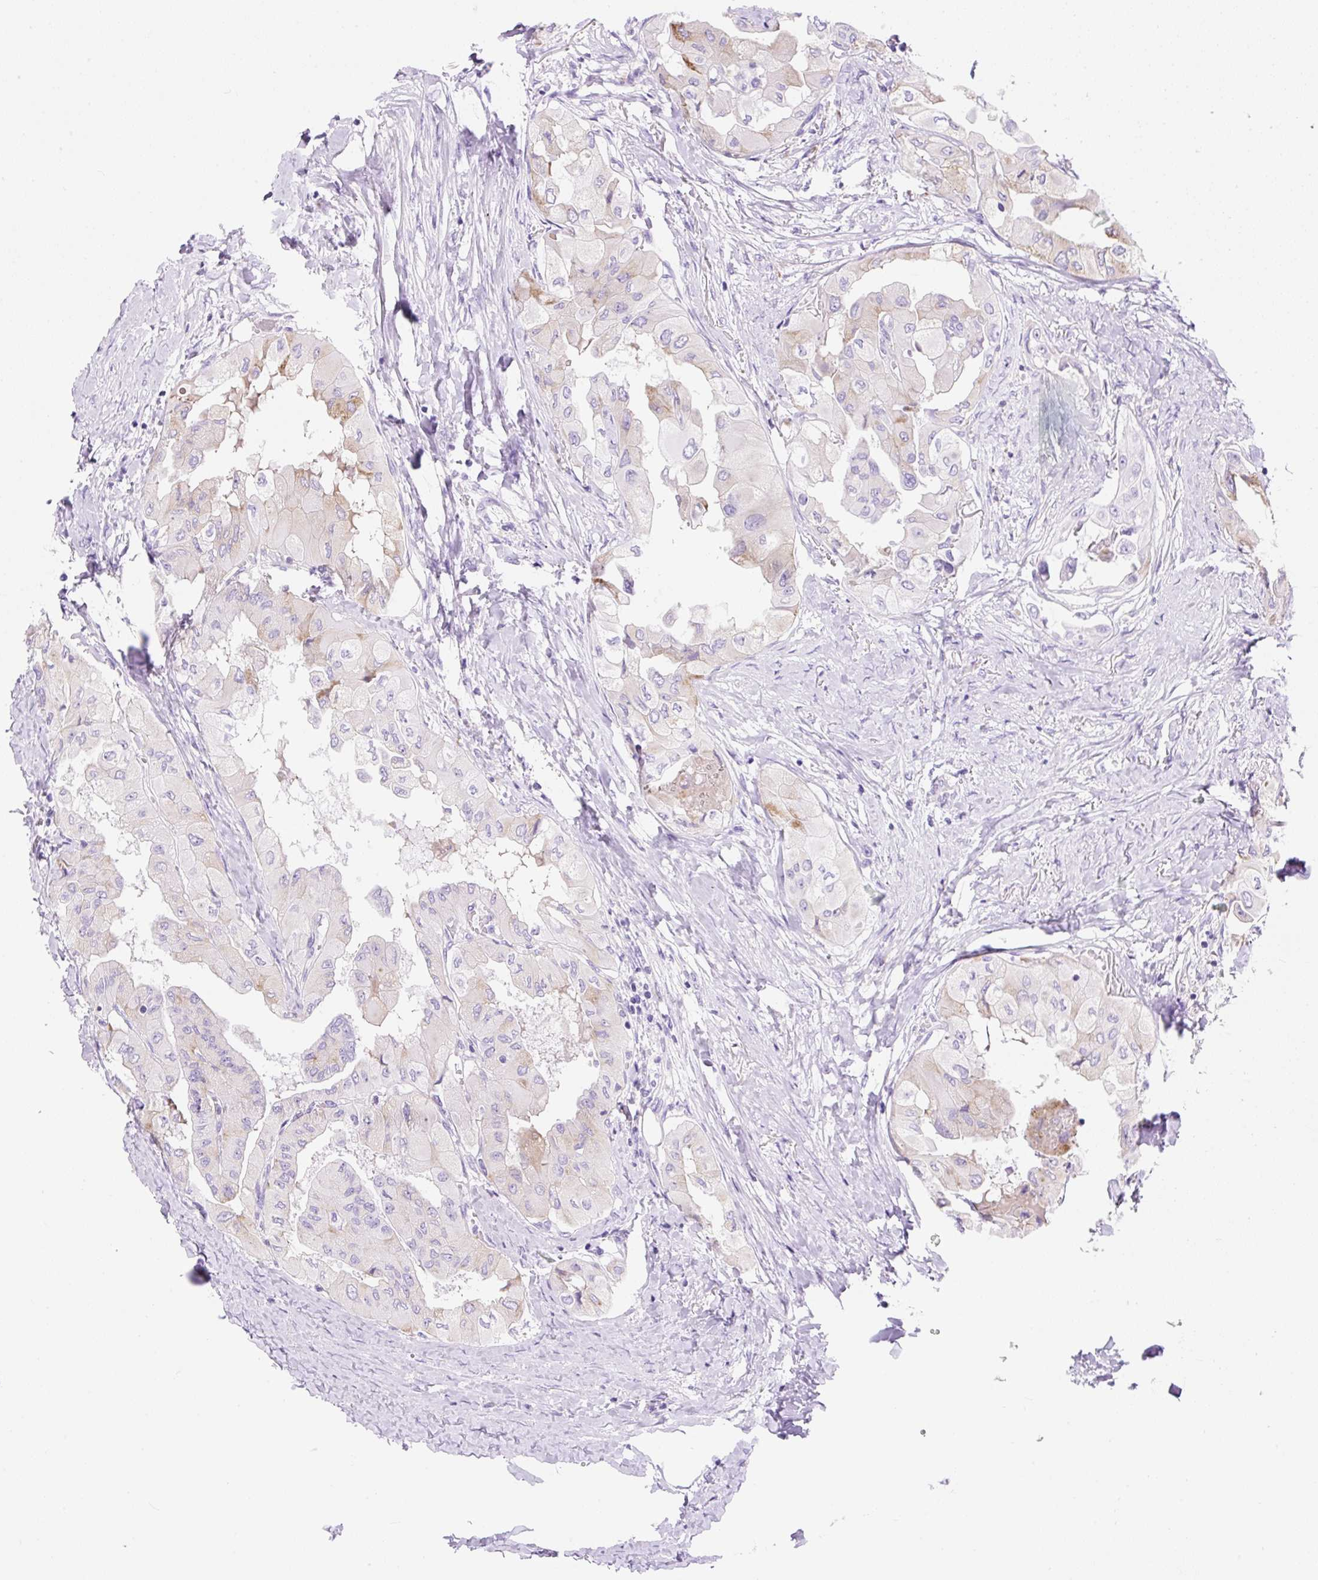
{"staining": {"intensity": "weak", "quantity": "<25%", "location": "cytoplasmic/membranous"}, "tissue": "thyroid cancer", "cell_type": "Tumor cells", "image_type": "cancer", "snomed": [{"axis": "morphology", "description": "Normal tissue, NOS"}, {"axis": "morphology", "description": "Papillary adenocarcinoma, NOS"}, {"axis": "topography", "description": "Thyroid gland"}], "caption": "A high-resolution micrograph shows IHC staining of papillary adenocarcinoma (thyroid), which shows no significant positivity in tumor cells. Brightfield microscopy of IHC stained with DAB (brown) and hematoxylin (blue), captured at high magnification.", "gene": "HEXB", "patient": {"sex": "female", "age": 59}}